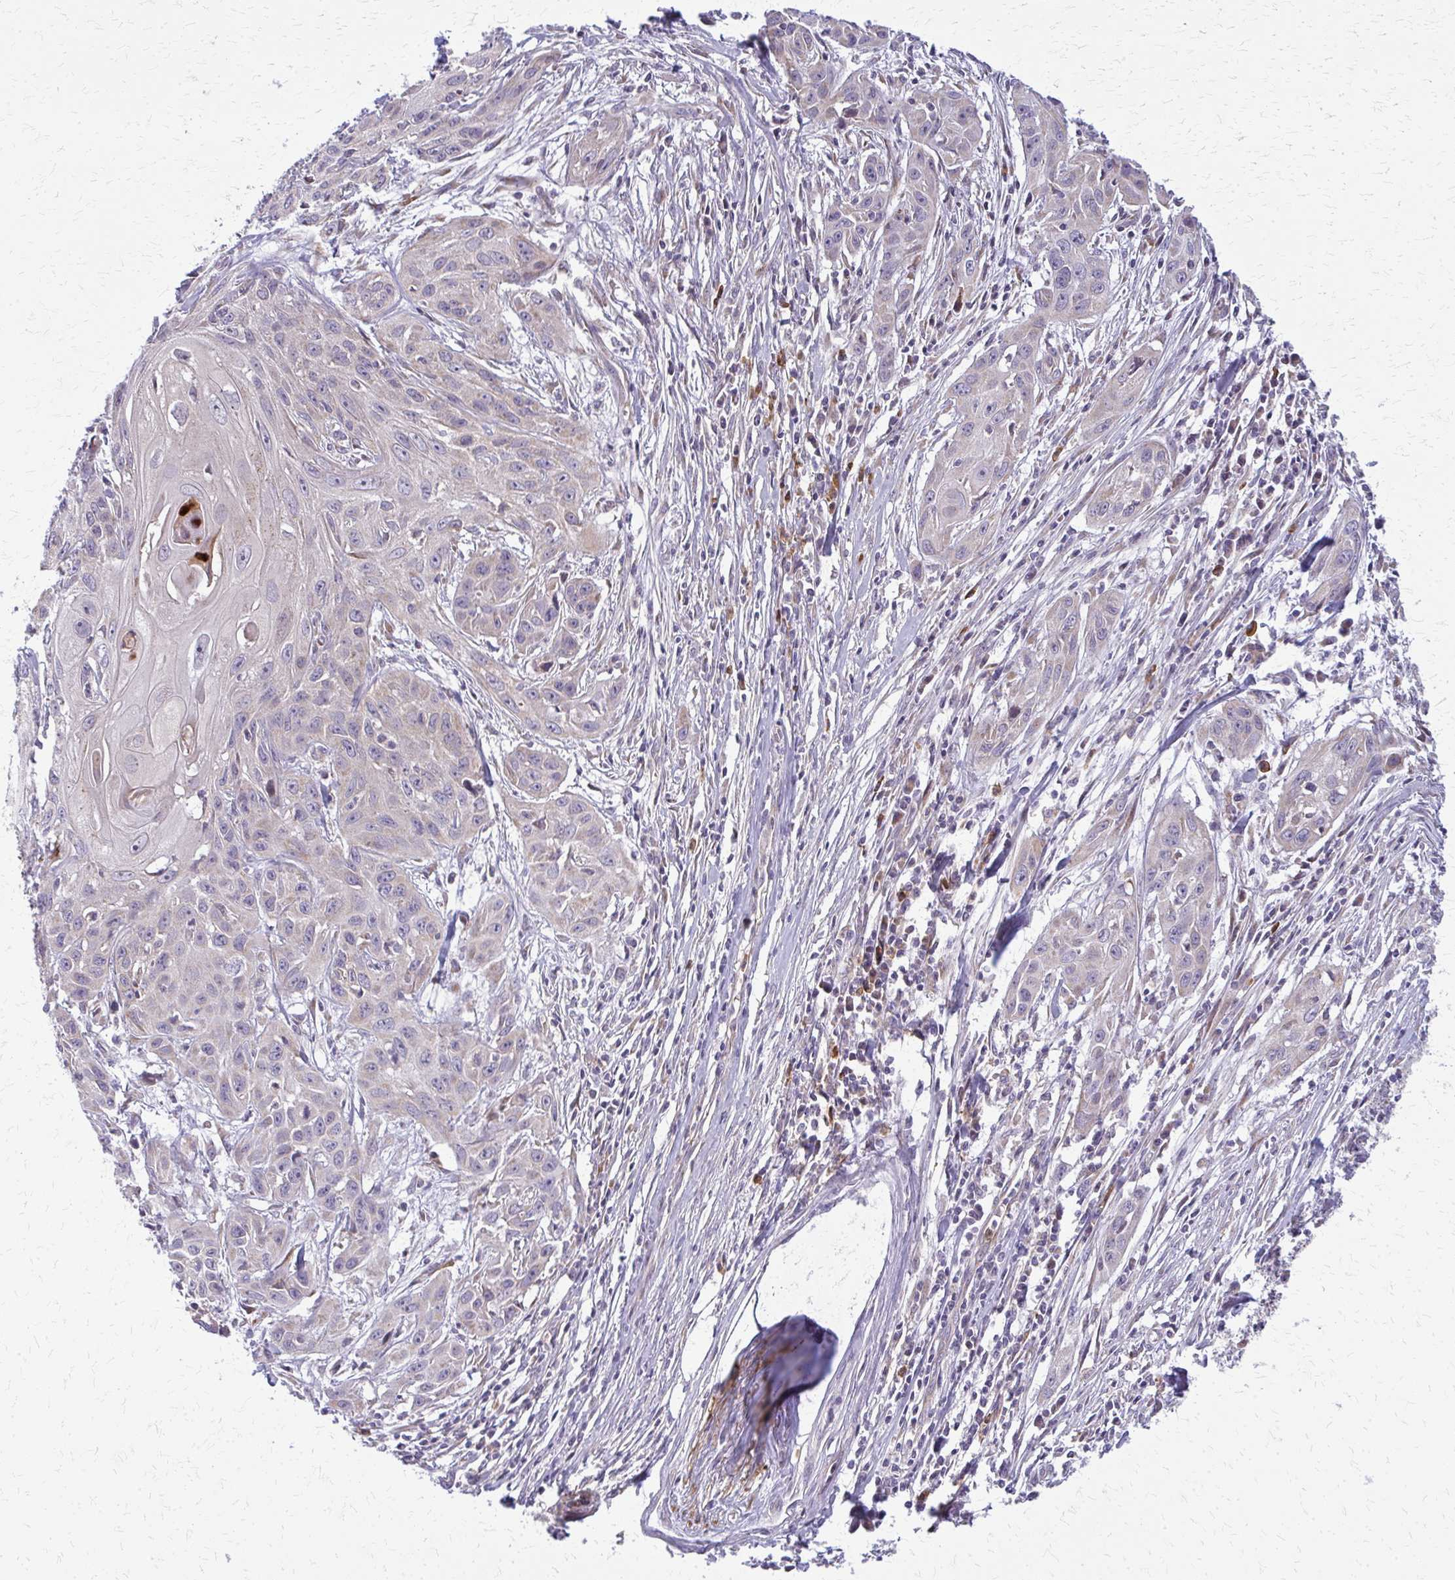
{"staining": {"intensity": "weak", "quantity": "<25%", "location": "cytoplasmic/membranous"}, "tissue": "skin cancer", "cell_type": "Tumor cells", "image_type": "cancer", "snomed": [{"axis": "morphology", "description": "Squamous cell carcinoma, NOS"}, {"axis": "topography", "description": "Skin"}, {"axis": "topography", "description": "Vulva"}], "caption": "A histopathology image of human squamous cell carcinoma (skin) is negative for staining in tumor cells.", "gene": "MCCC1", "patient": {"sex": "female", "age": 83}}